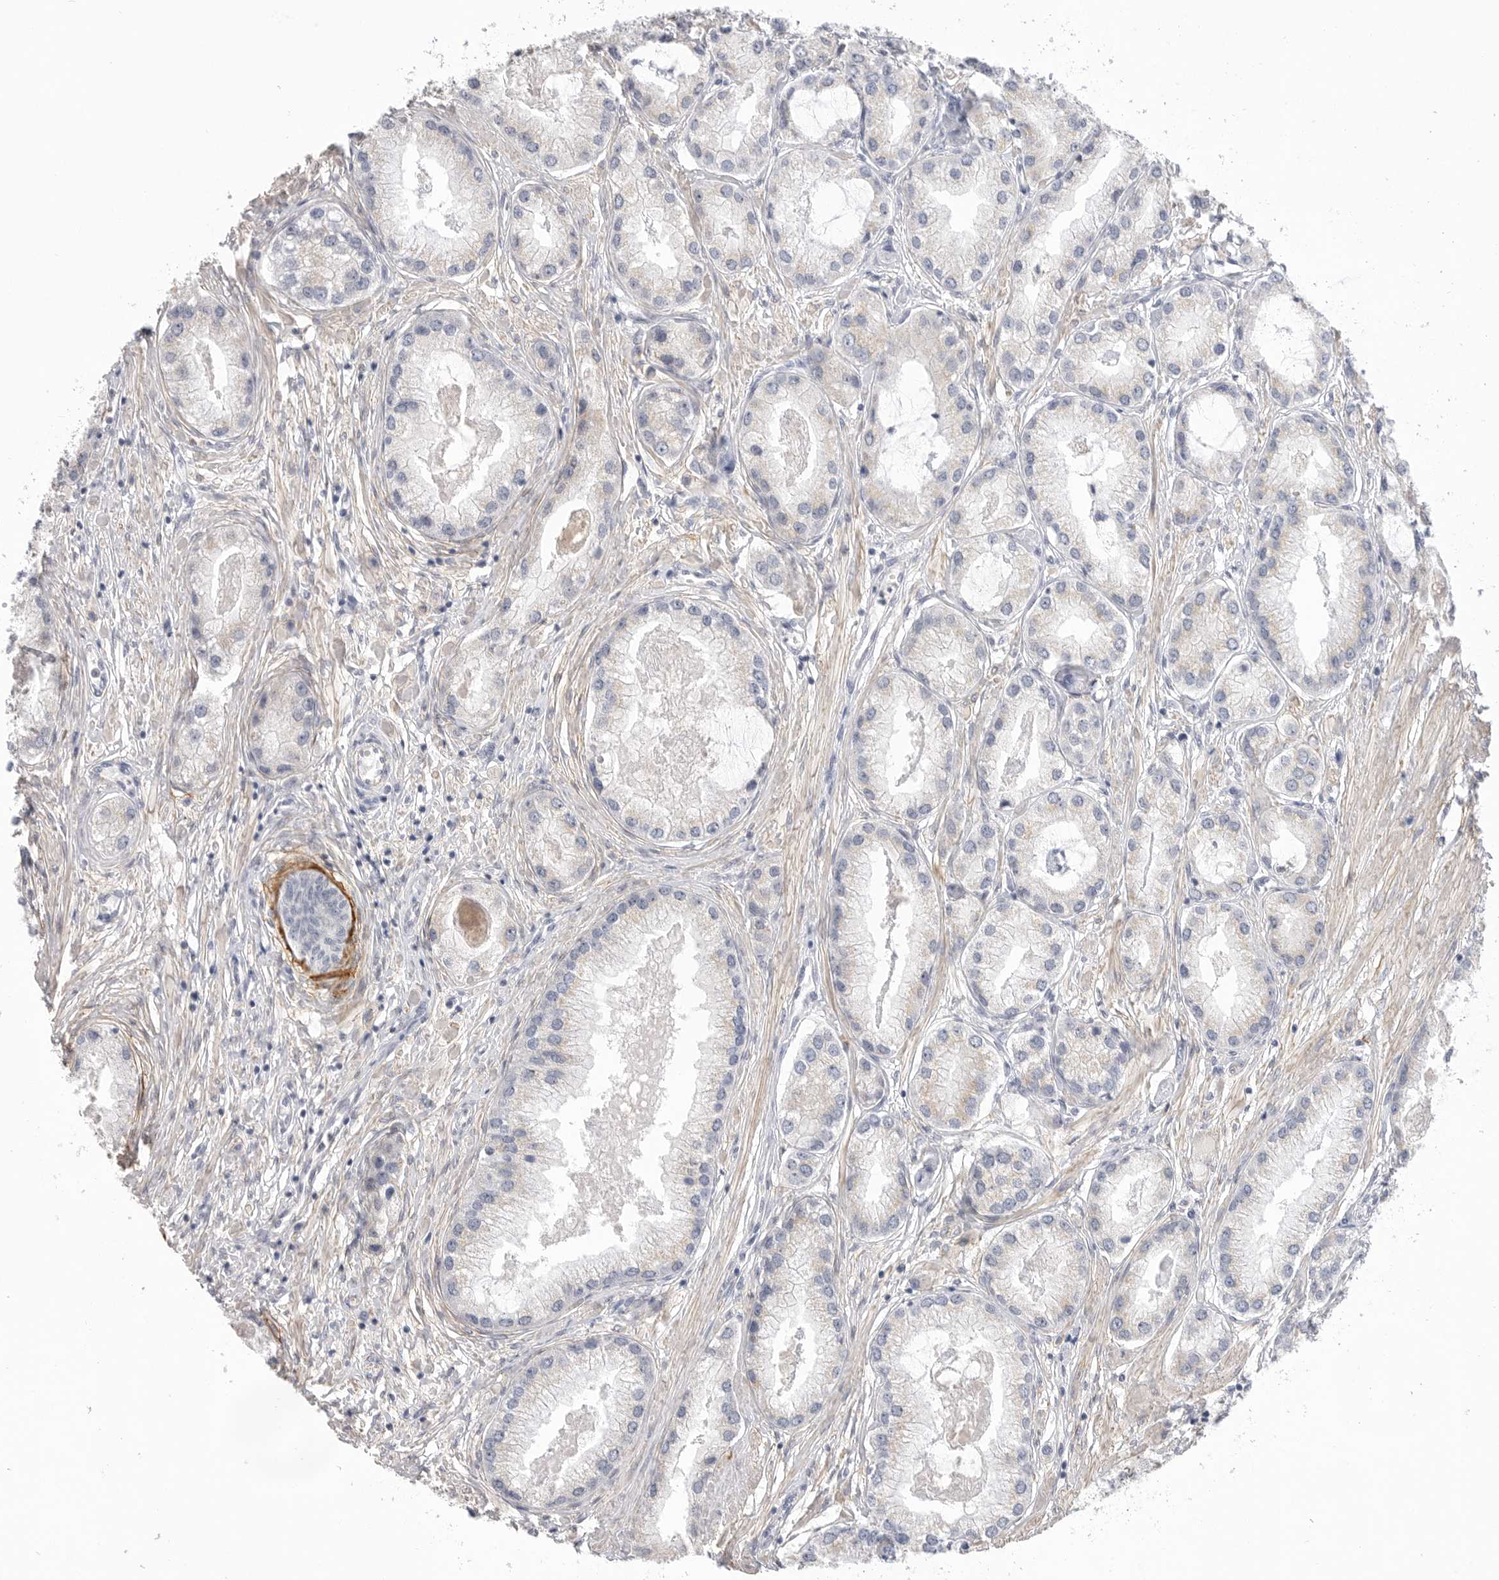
{"staining": {"intensity": "negative", "quantity": "none", "location": "none"}, "tissue": "prostate cancer", "cell_type": "Tumor cells", "image_type": "cancer", "snomed": [{"axis": "morphology", "description": "Adenocarcinoma, Low grade"}, {"axis": "topography", "description": "Prostate"}], "caption": "Immunohistochemistry (IHC) of prostate cancer demonstrates no positivity in tumor cells.", "gene": "FBN2", "patient": {"sex": "male", "age": 62}}